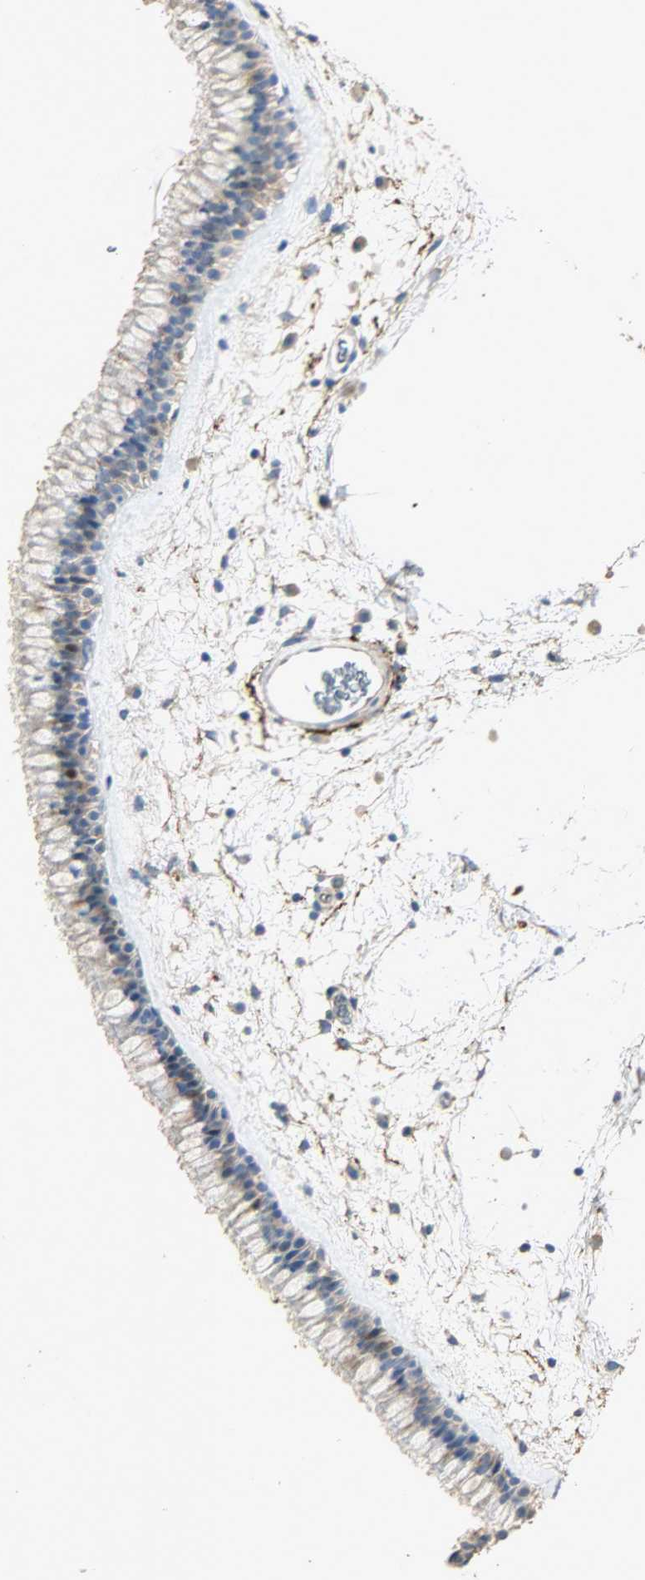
{"staining": {"intensity": "weak", "quantity": "25%-75%", "location": "cytoplasmic/membranous"}, "tissue": "nasopharynx", "cell_type": "Respiratory epithelial cells", "image_type": "normal", "snomed": [{"axis": "morphology", "description": "Normal tissue, NOS"}, {"axis": "morphology", "description": "Inflammation, NOS"}, {"axis": "topography", "description": "Nasopharynx"}], "caption": "This image reveals unremarkable nasopharynx stained with IHC to label a protein in brown. The cytoplasmic/membranous of respiratory epithelial cells show weak positivity for the protein. Nuclei are counter-stained blue.", "gene": "ASB9", "patient": {"sex": "male", "age": 48}}